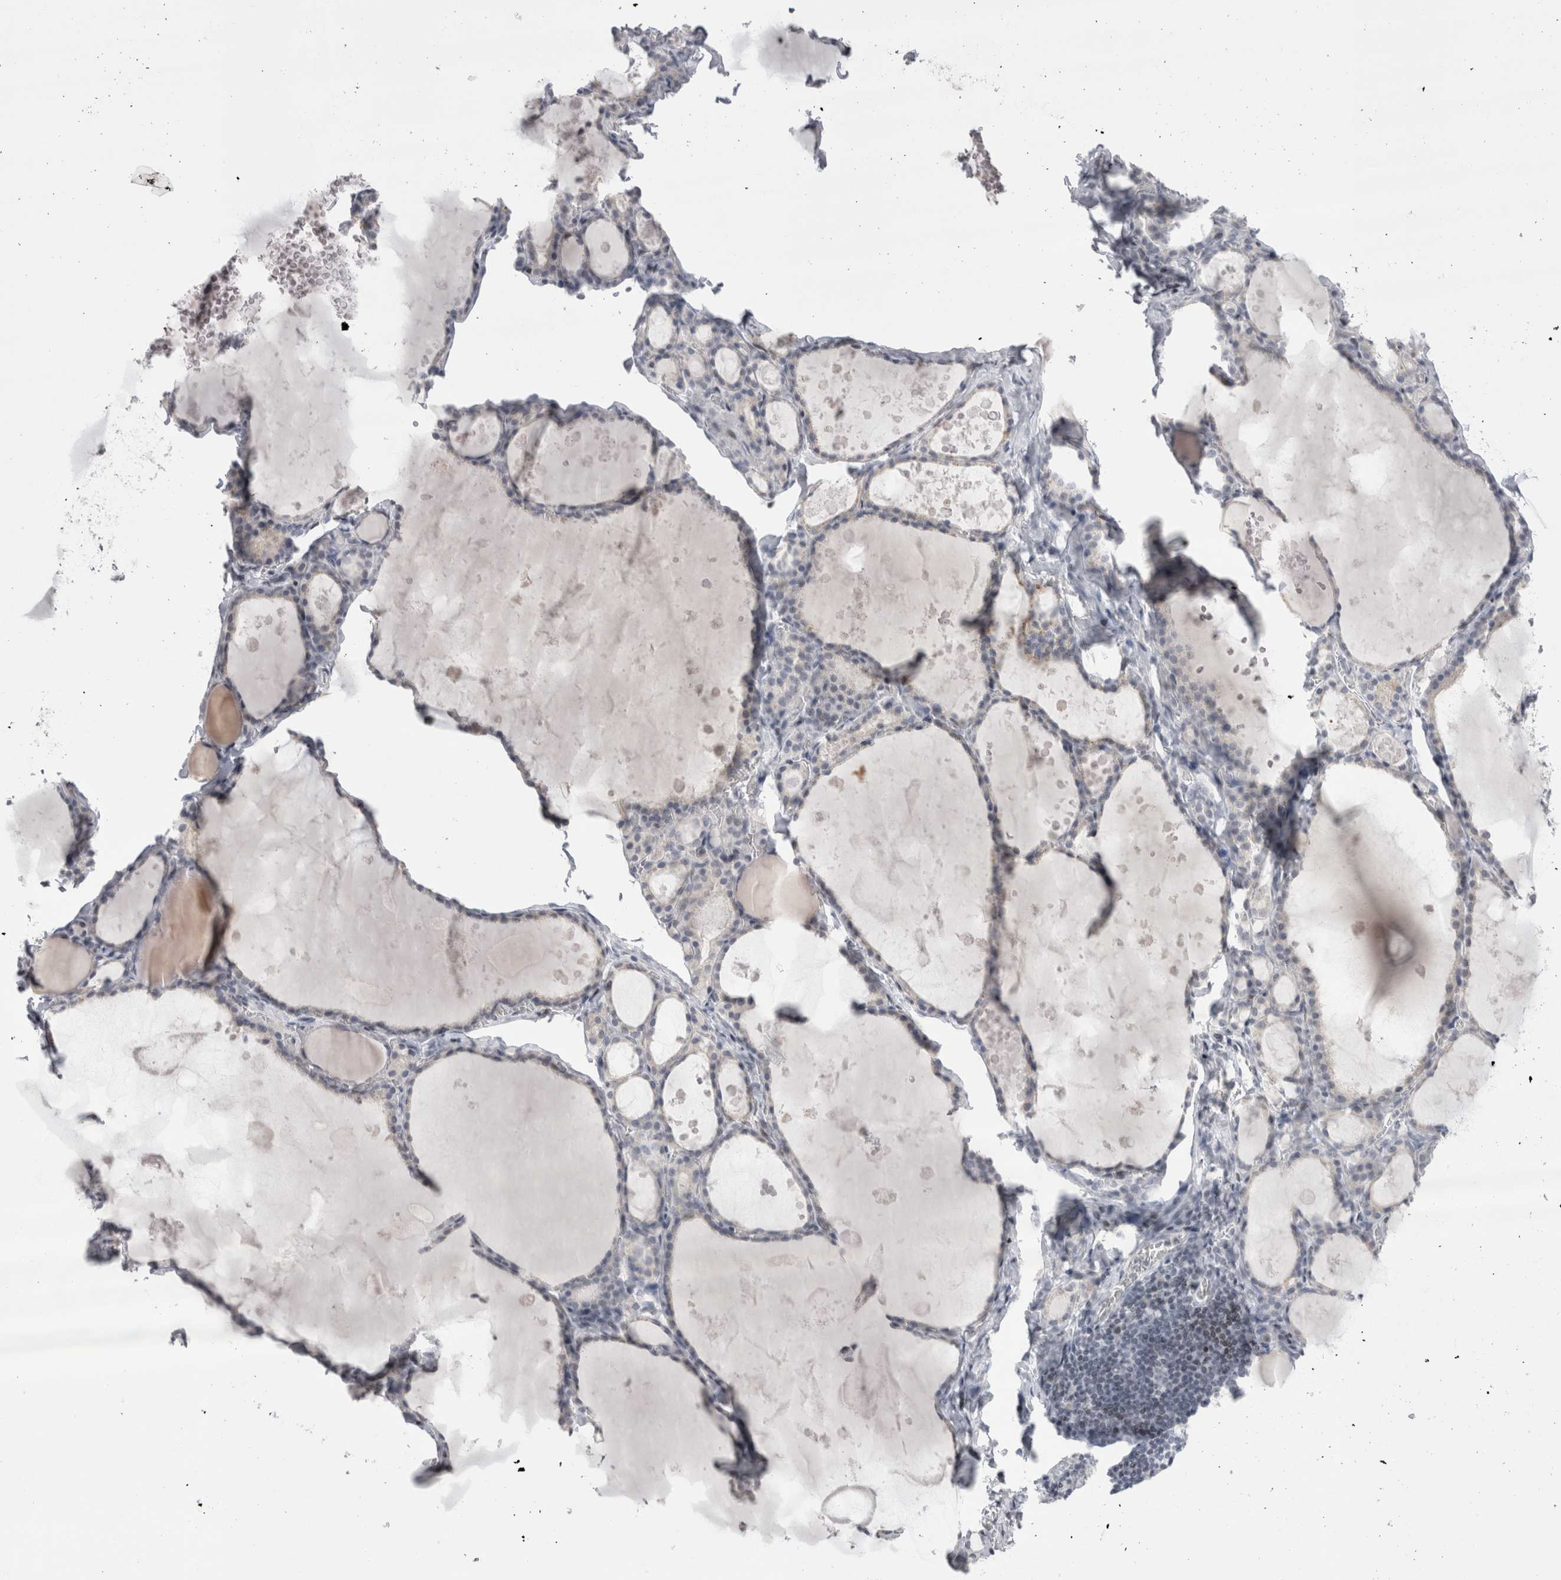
{"staining": {"intensity": "negative", "quantity": "none", "location": "none"}, "tissue": "thyroid gland", "cell_type": "Glandular cells", "image_type": "normal", "snomed": [{"axis": "morphology", "description": "Normal tissue, NOS"}, {"axis": "topography", "description": "Thyroid gland"}], "caption": "A high-resolution micrograph shows immunohistochemistry (IHC) staining of benign thyroid gland, which reveals no significant expression in glandular cells.", "gene": "FNDC8", "patient": {"sex": "male", "age": 56}}